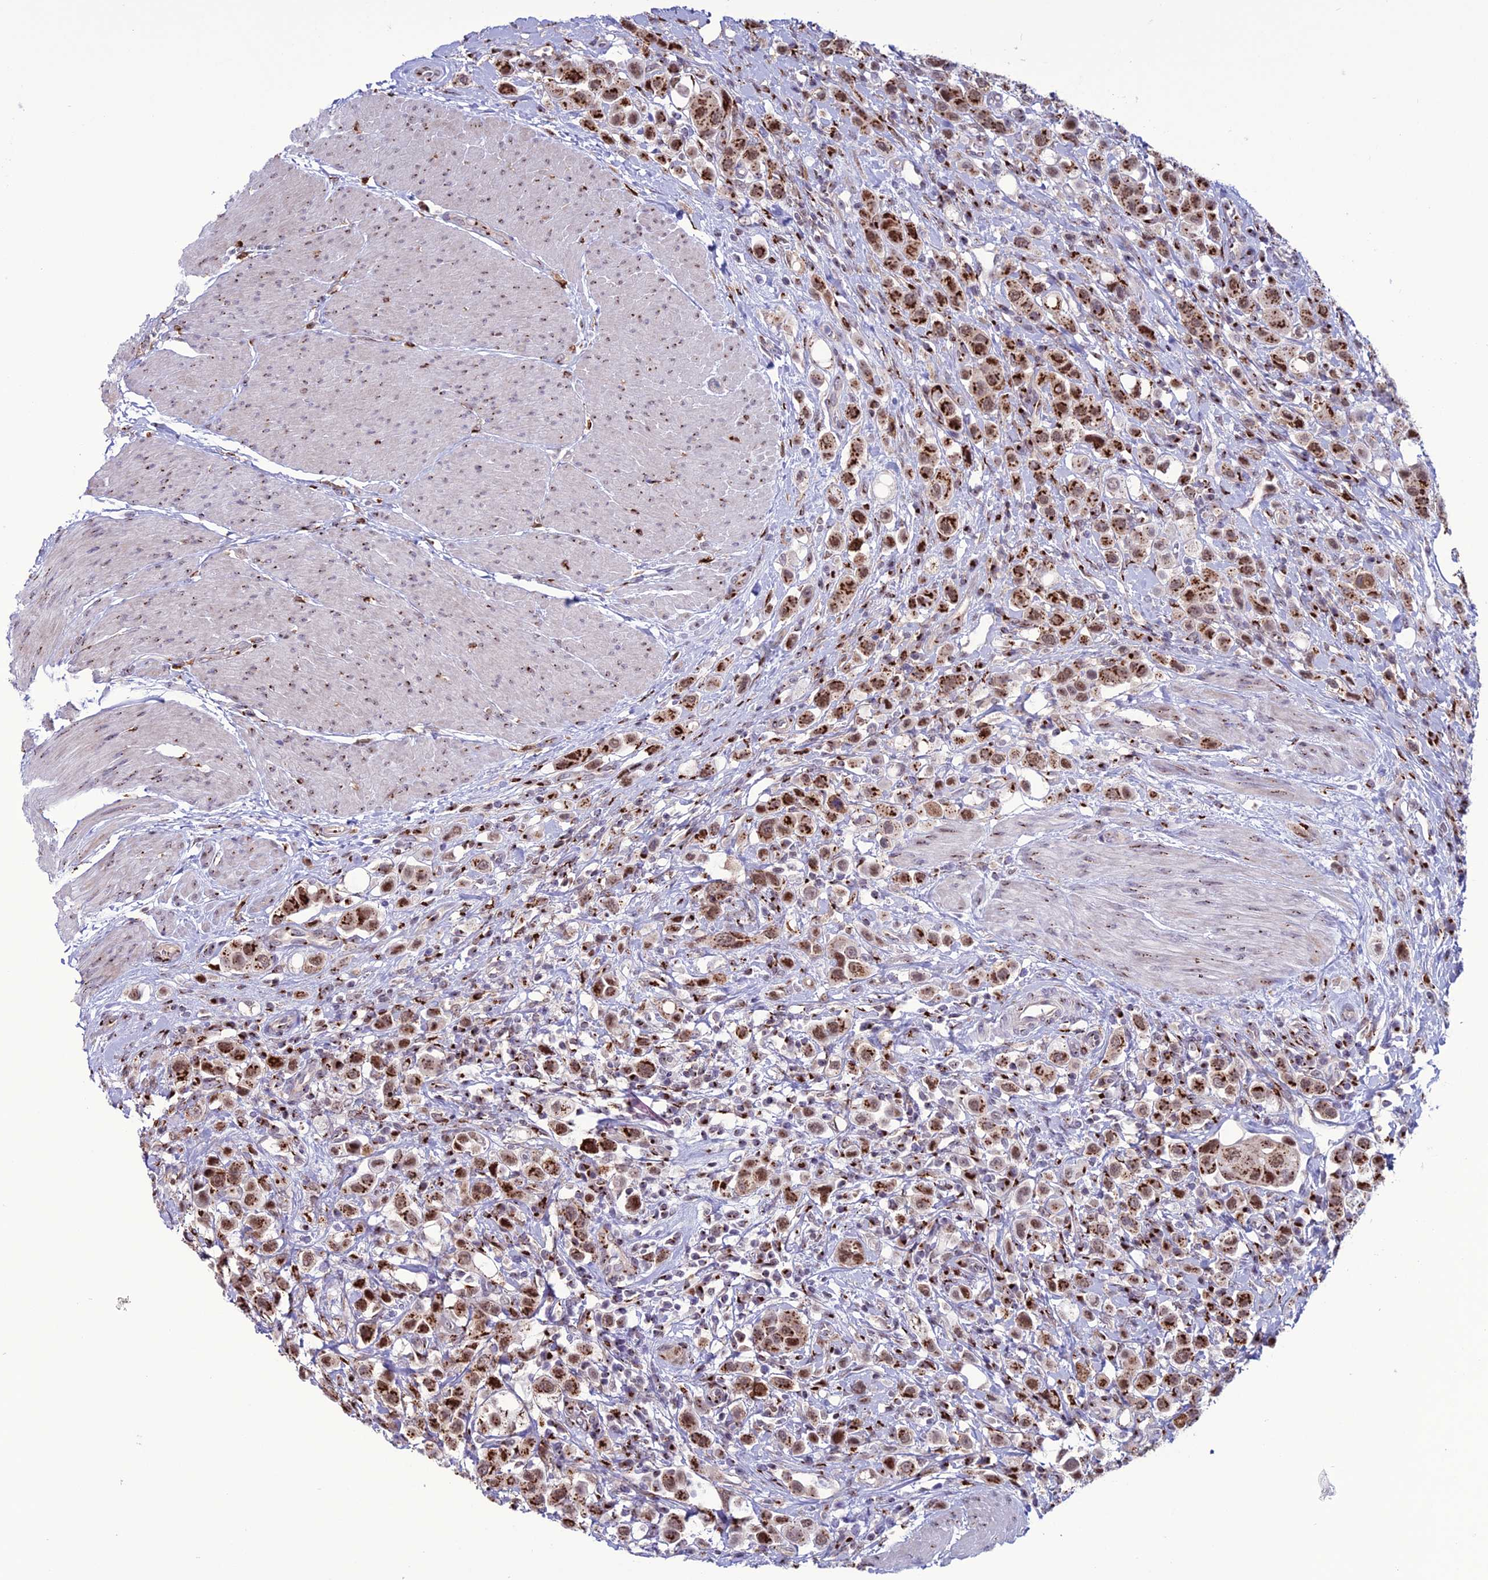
{"staining": {"intensity": "strong", "quantity": ">75%", "location": "cytoplasmic/membranous,nuclear"}, "tissue": "urothelial cancer", "cell_type": "Tumor cells", "image_type": "cancer", "snomed": [{"axis": "morphology", "description": "Urothelial carcinoma, High grade"}, {"axis": "topography", "description": "Urinary bladder"}], "caption": "Protein staining reveals strong cytoplasmic/membranous and nuclear positivity in approximately >75% of tumor cells in urothelial cancer.", "gene": "PLEKHA4", "patient": {"sex": "male", "age": 50}}